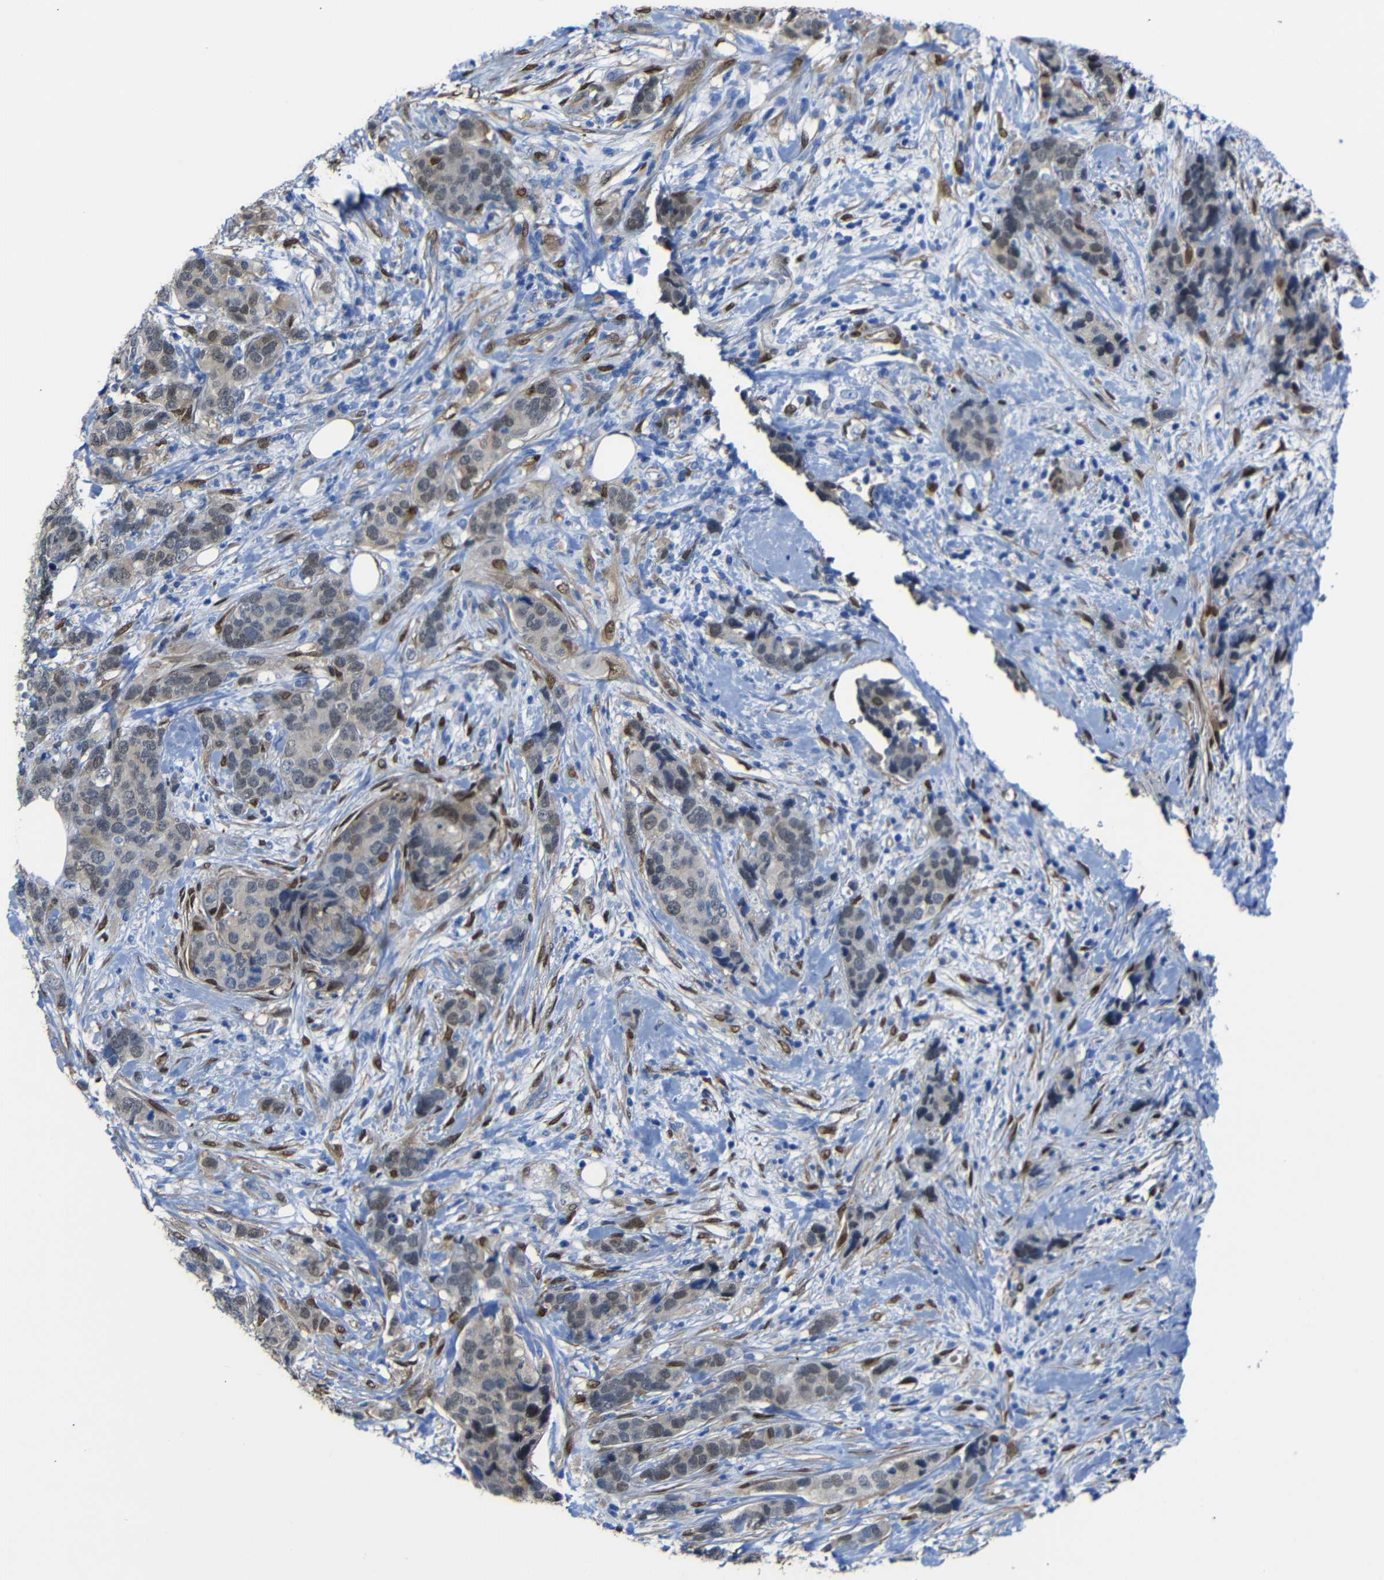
{"staining": {"intensity": "weak", "quantity": "<25%", "location": "cytoplasmic/membranous,nuclear"}, "tissue": "breast cancer", "cell_type": "Tumor cells", "image_type": "cancer", "snomed": [{"axis": "morphology", "description": "Lobular carcinoma"}, {"axis": "topography", "description": "Breast"}], "caption": "The micrograph shows no significant positivity in tumor cells of breast cancer (lobular carcinoma).", "gene": "YAP1", "patient": {"sex": "female", "age": 59}}